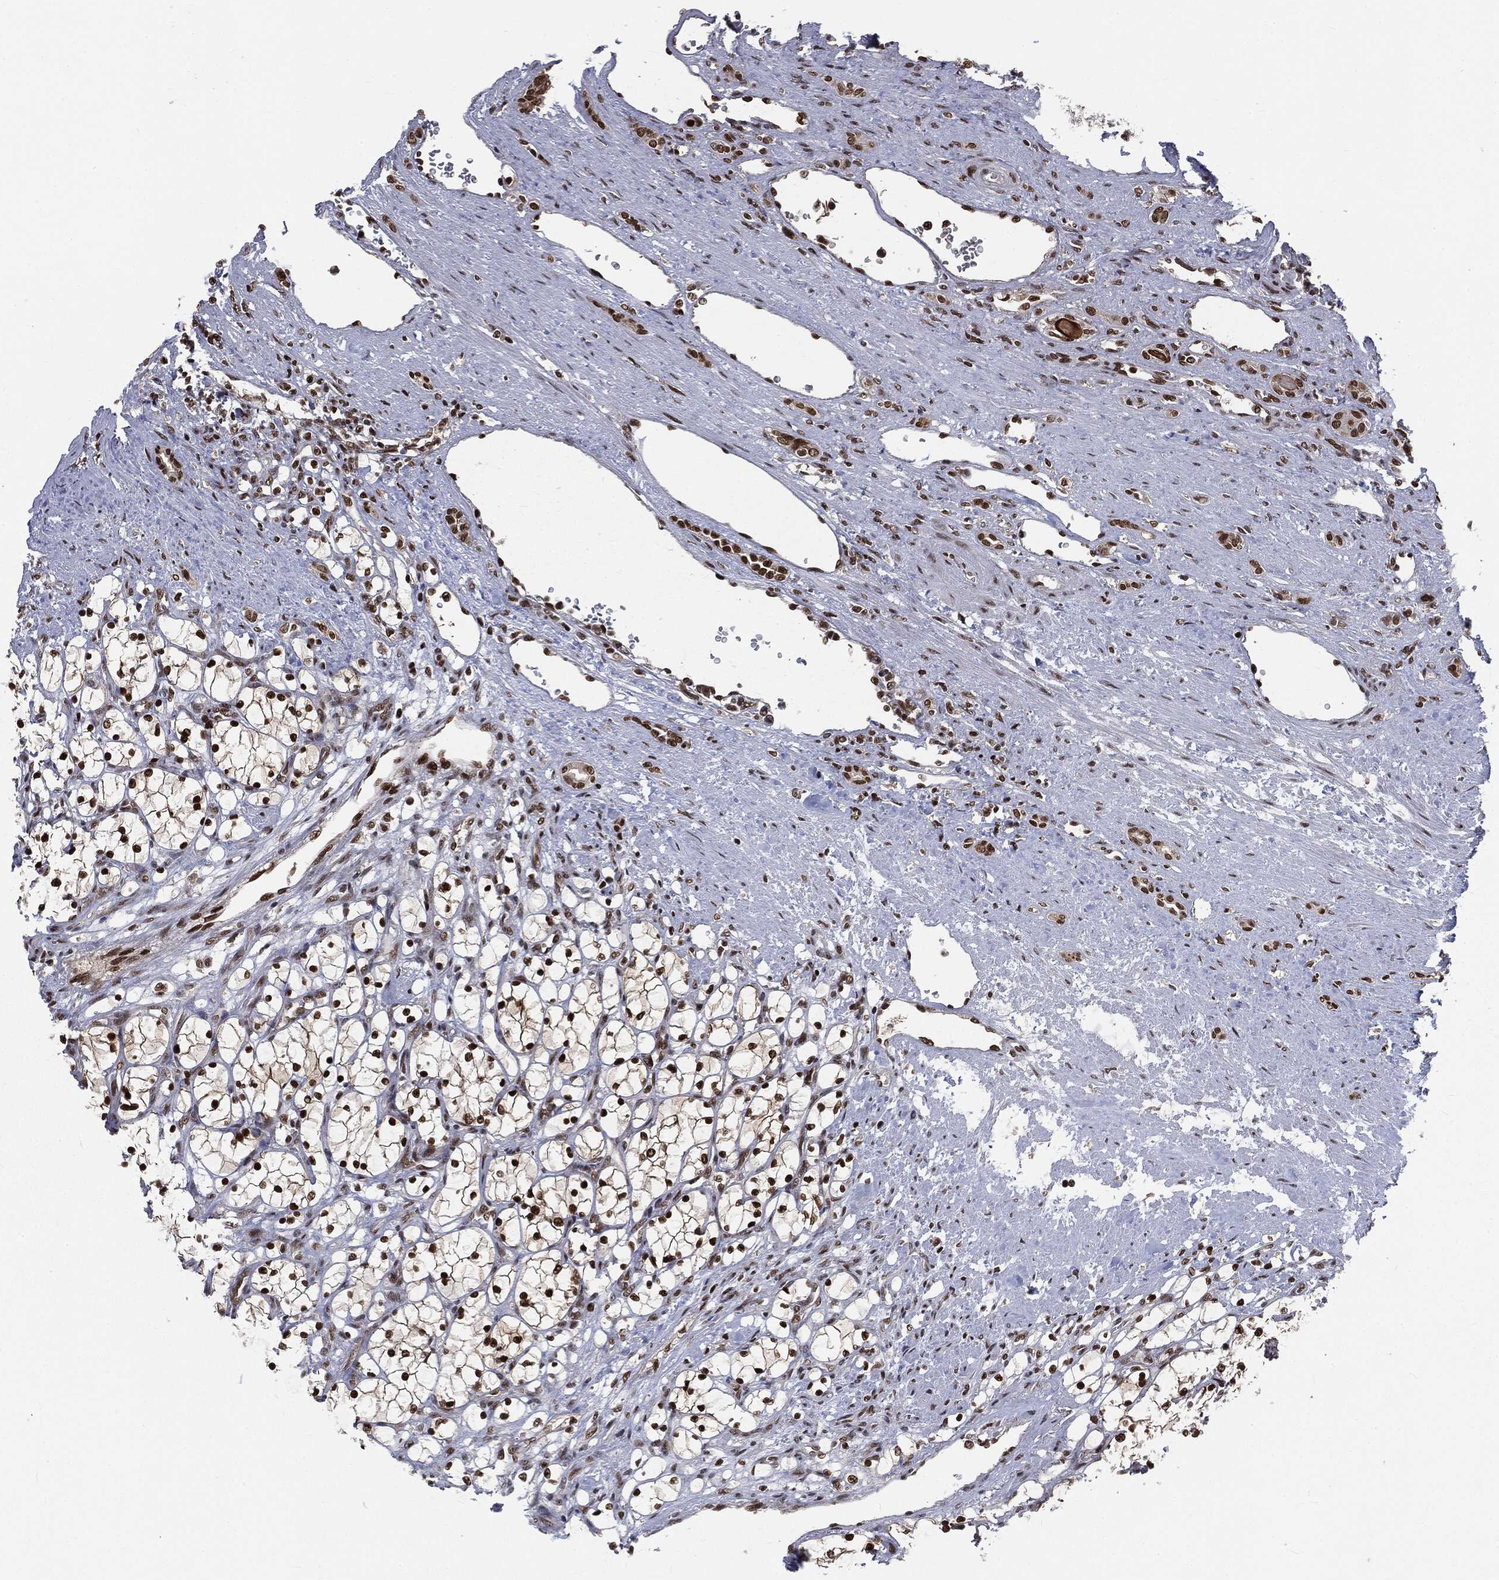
{"staining": {"intensity": "strong", "quantity": ">75%", "location": "nuclear"}, "tissue": "renal cancer", "cell_type": "Tumor cells", "image_type": "cancer", "snomed": [{"axis": "morphology", "description": "Adenocarcinoma, NOS"}, {"axis": "topography", "description": "Kidney"}], "caption": "This photomicrograph reveals renal cancer (adenocarcinoma) stained with immunohistochemistry (IHC) to label a protein in brown. The nuclear of tumor cells show strong positivity for the protein. Nuclei are counter-stained blue.", "gene": "DPH2", "patient": {"sex": "female", "age": 69}}